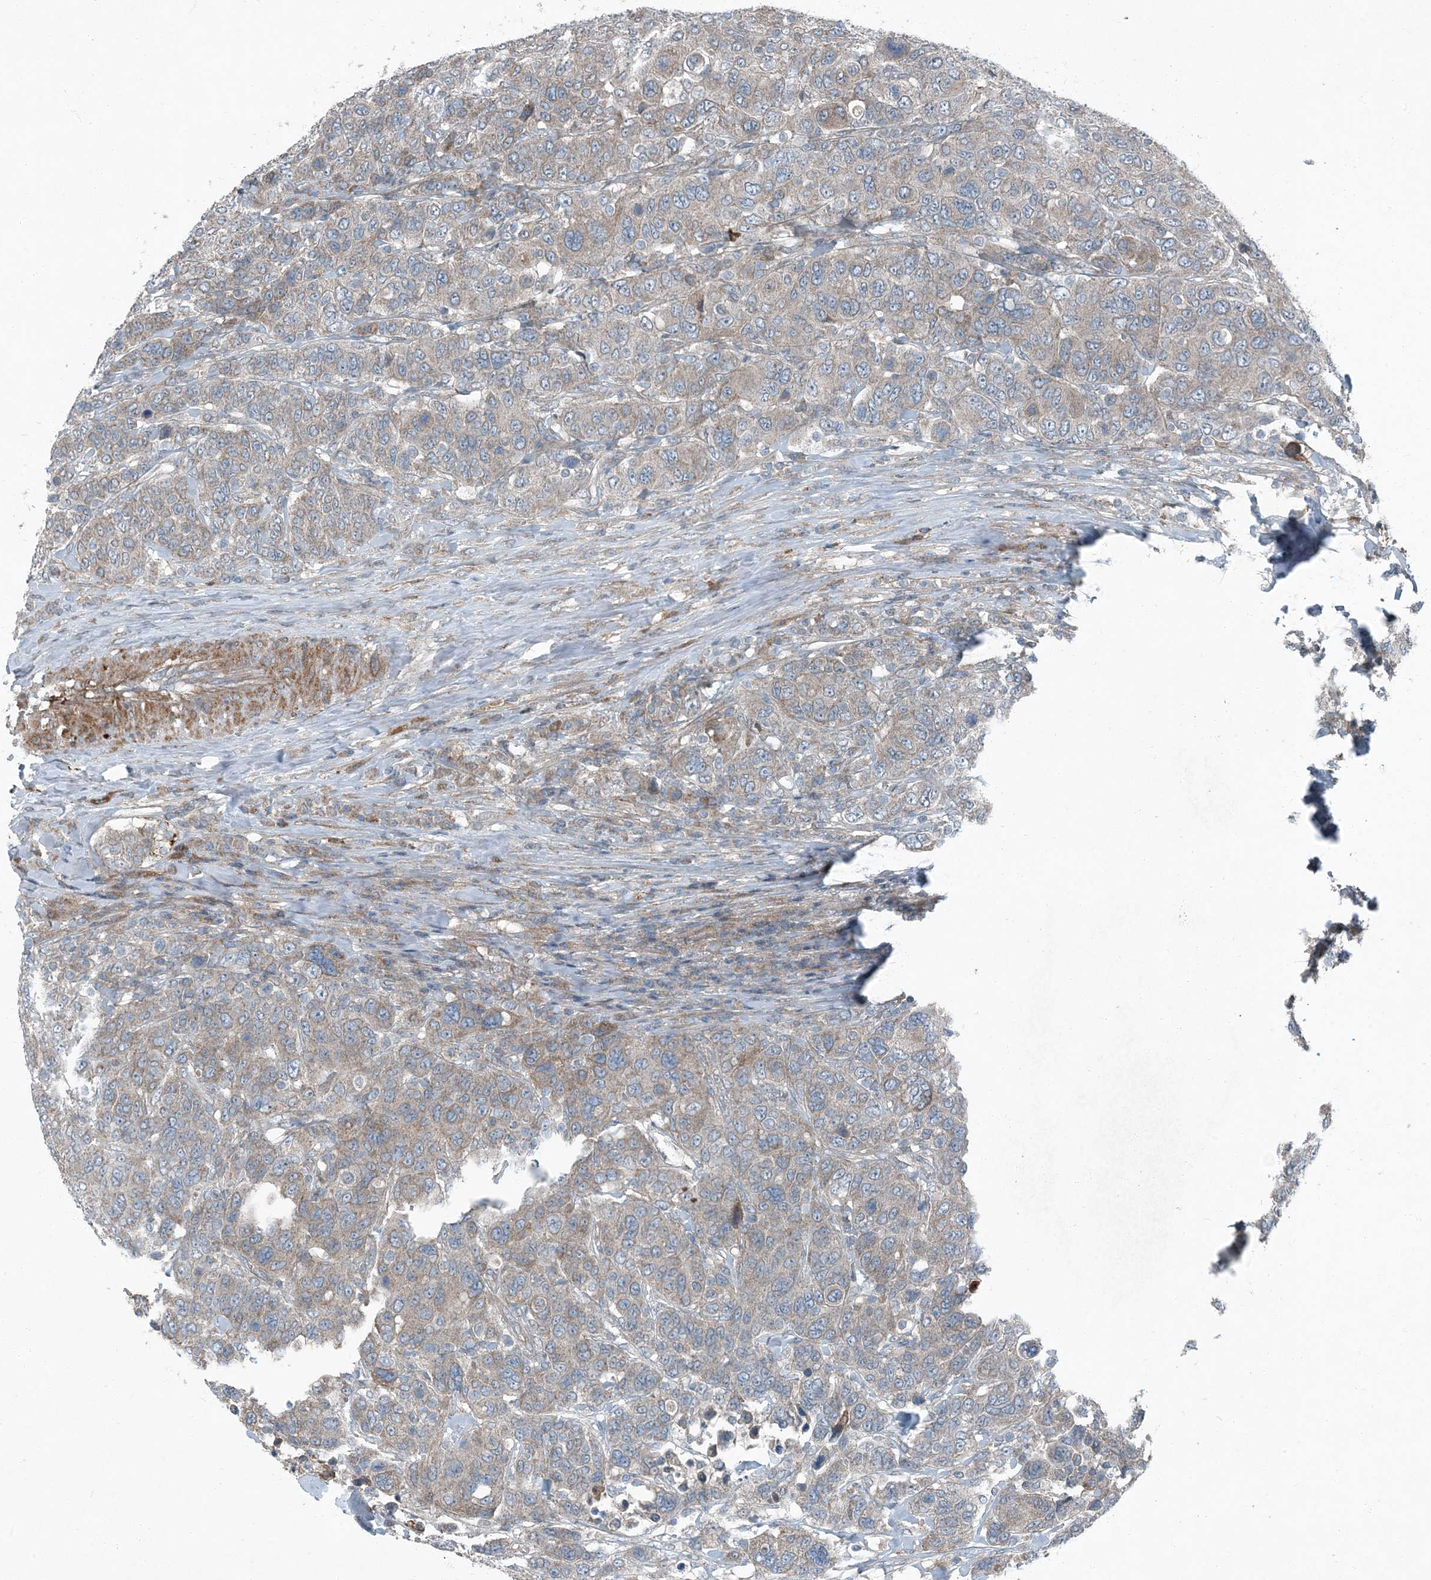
{"staining": {"intensity": "weak", "quantity": "<25%", "location": "cytoplasmic/membranous"}, "tissue": "breast cancer", "cell_type": "Tumor cells", "image_type": "cancer", "snomed": [{"axis": "morphology", "description": "Duct carcinoma"}, {"axis": "topography", "description": "Breast"}], "caption": "This is an immunohistochemistry micrograph of breast infiltrating ductal carcinoma. There is no expression in tumor cells.", "gene": "APOM", "patient": {"sex": "female", "age": 37}}